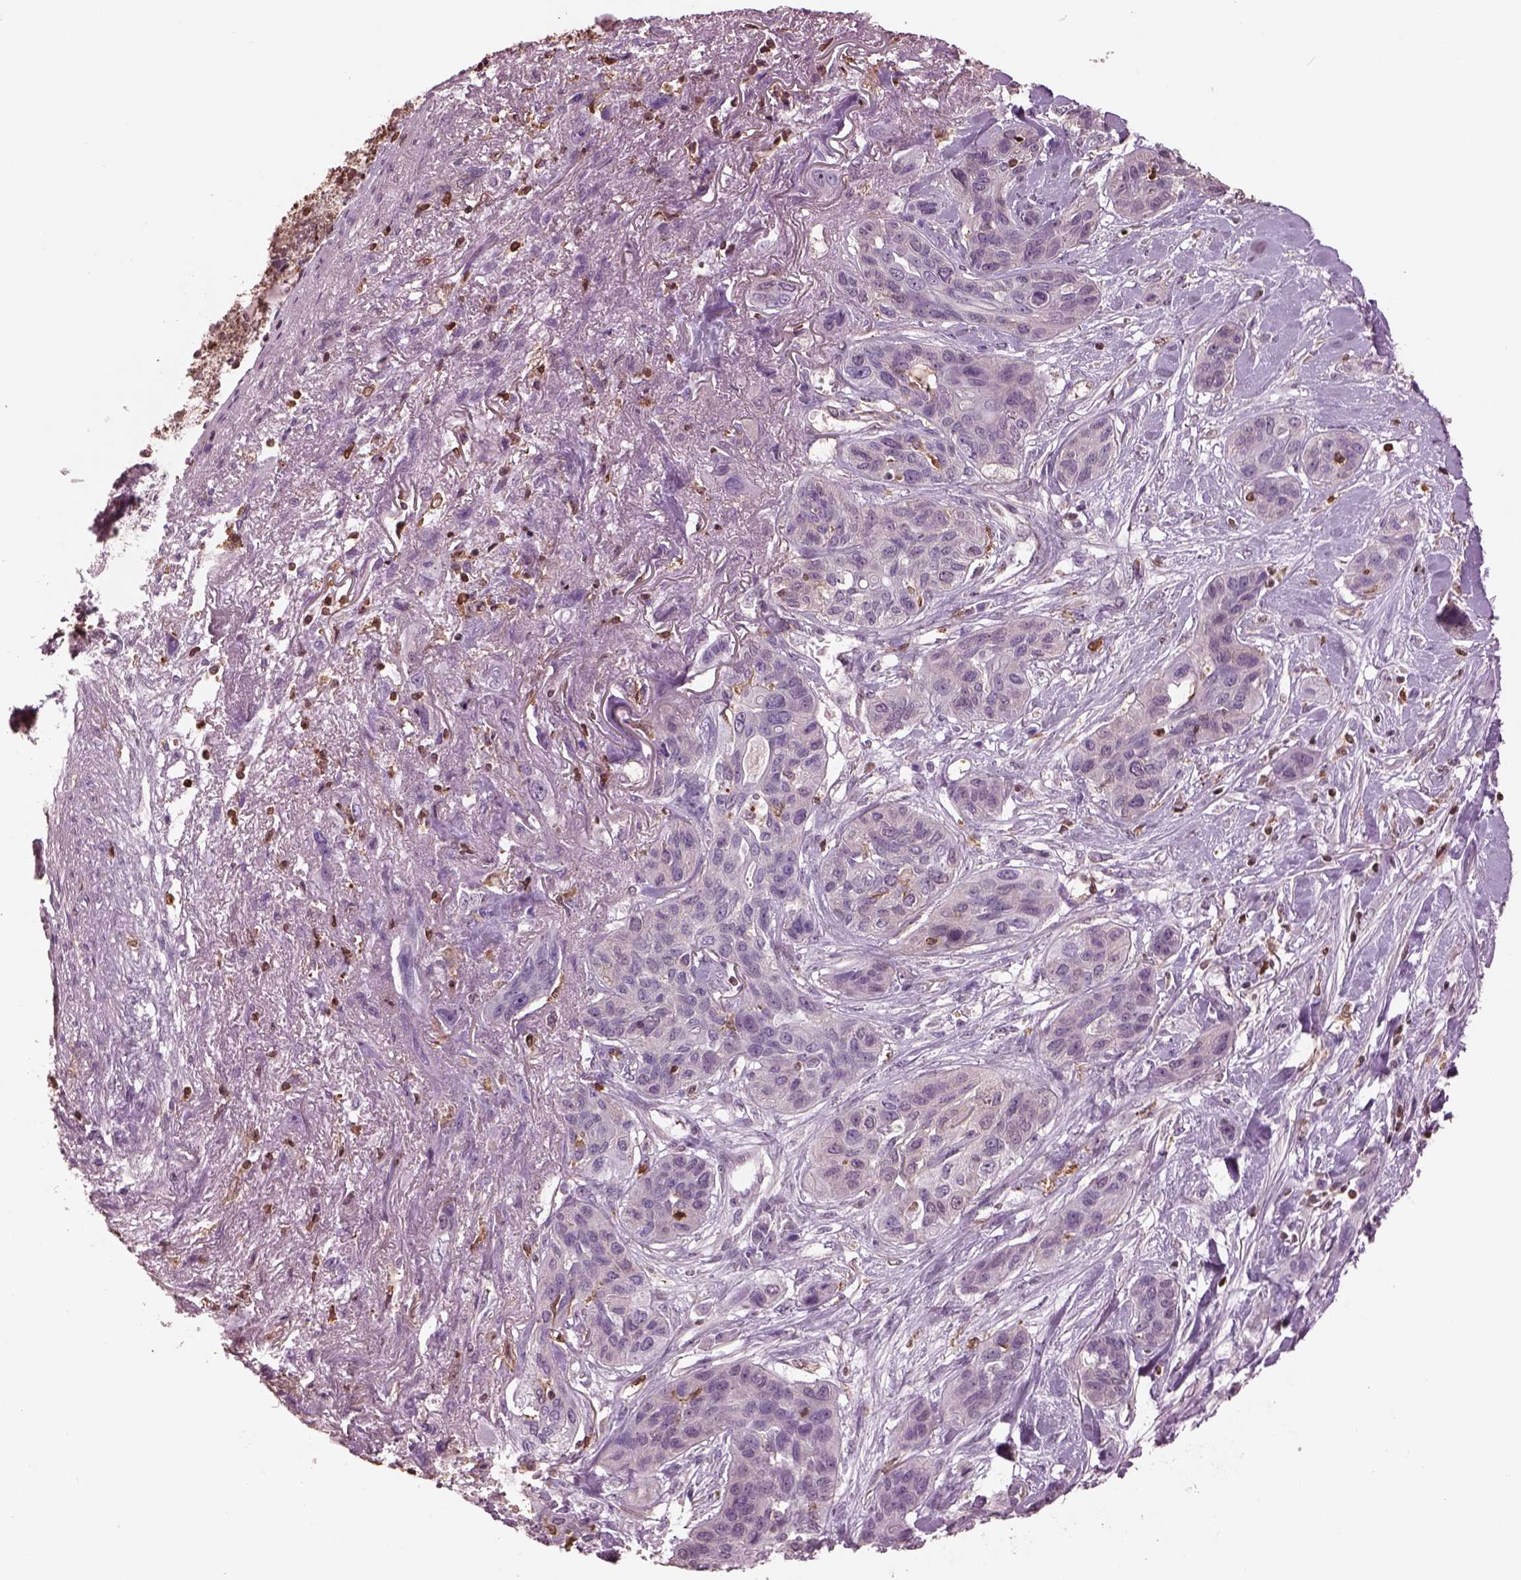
{"staining": {"intensity": "negative", "quantity": "none", "location": "none"}, "tissue": "lung cancer", "cell_type": "Tumor cells", "image_type": "cancer", "snomed": [{"axis": "morphology", "description": "Squamous cell carcinoma, NOS"}, {"axis": "topography", "description": "Lung"}], "caption": "Immunohistochemistry (IHC) of lung cancer exhibits no staining in tumor cells.", "gene": "IL31RA", "patient": {"sex": "female", "age": 70}}